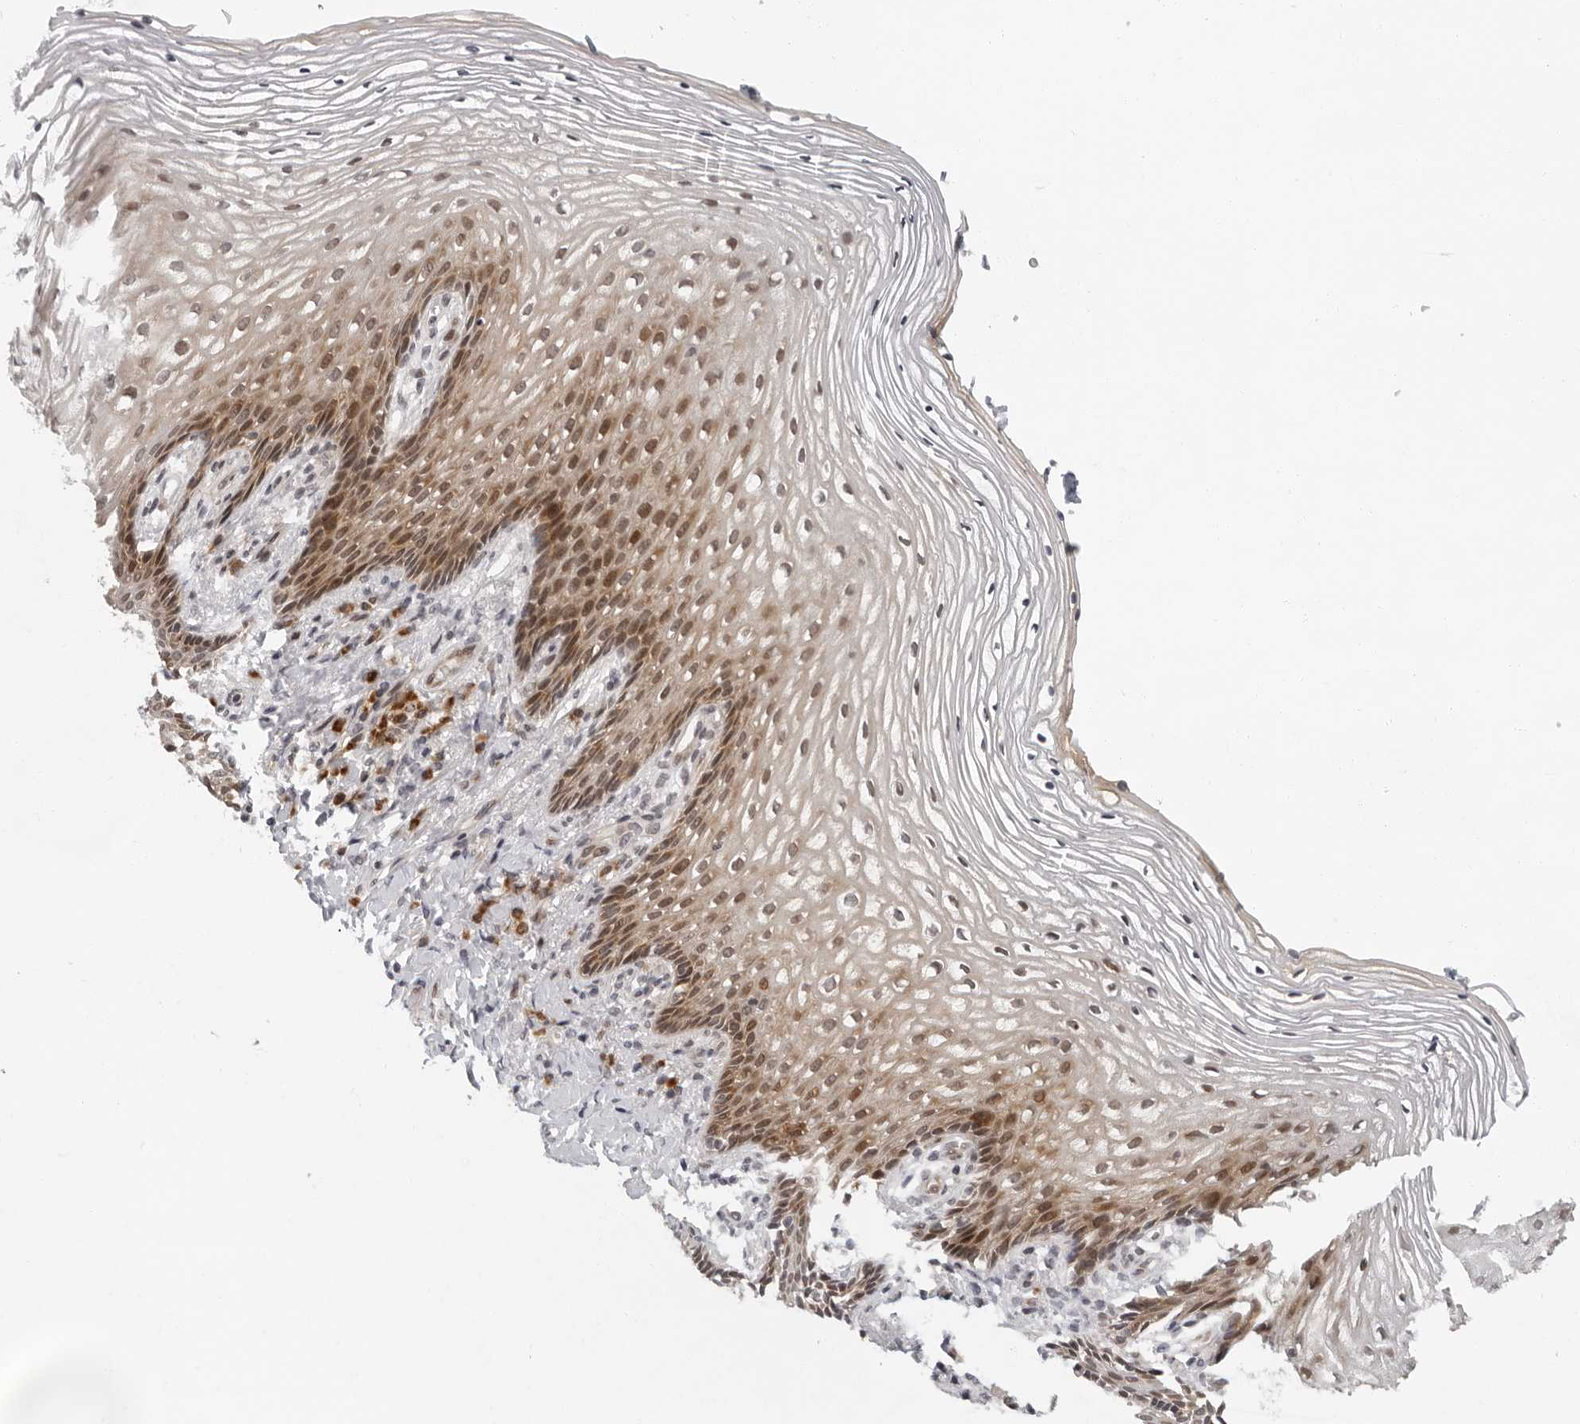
{"staining": {"intensity": "moderate", "quantity": ">75%", "location": "cytoplasmic/membranous,nuclear"}, "tissue": "vagina", "cell_type": "Squamous epithelial cells", "image_type": "normal", "snomed": [{"axis": "morphology", "description": "Normal tissue, NOS"}, {"axis": "topography", "description": "Vagina"}], "caption": "The micrograph displays a brown stain indicating the presence of a protein in the cytoplasmic/membranous,nuclear of squamous epithelial cells in vagina.", "gene": "PIP4K2C", "patient": {"sex": "female", "age": 60}}